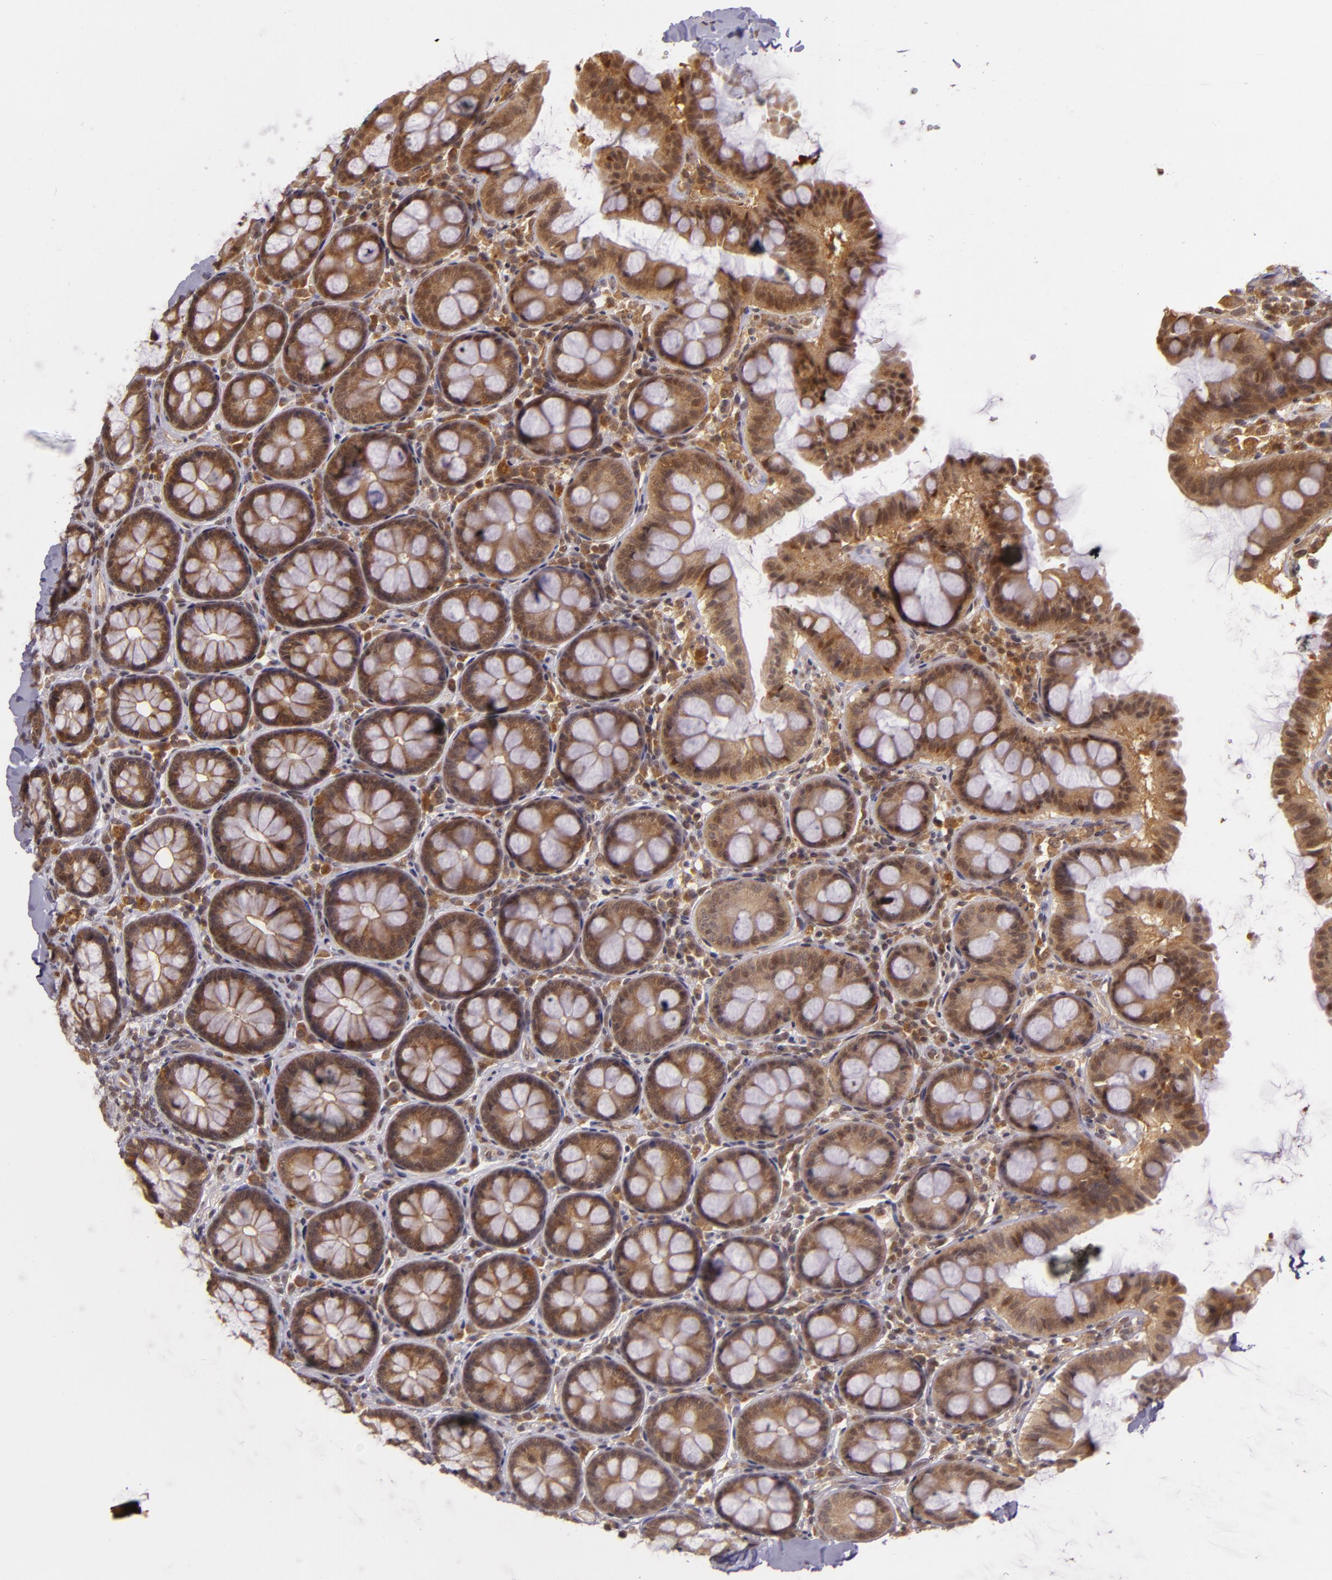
{"staining": {"intensity": "moderate", "quantity": ">75%", "location": "cytoplasmic/membranous,nuclear"}, "tissue": "colon", "cell_type": "Endothelial cells", "image_type": "normal", "snomed": [{"axis": "morphology", "description": "Normal tissue, NOS"}, {"axis": "topography", "description": "Colon"}], "caption": "Immunohistochemical staining of normal colon displays >75% levels of moderate cytoplasmic/membranous,nuclear protein expression in approximately >75% of endothelial cells. The staining was performed using DAB to visualize the protein expression in brown, while the nuclei were stained in blue with hematoxylin (Magnification: 20x).", "gene": "TXNRD2", "patient": {"sex": "female", "age": 61}}